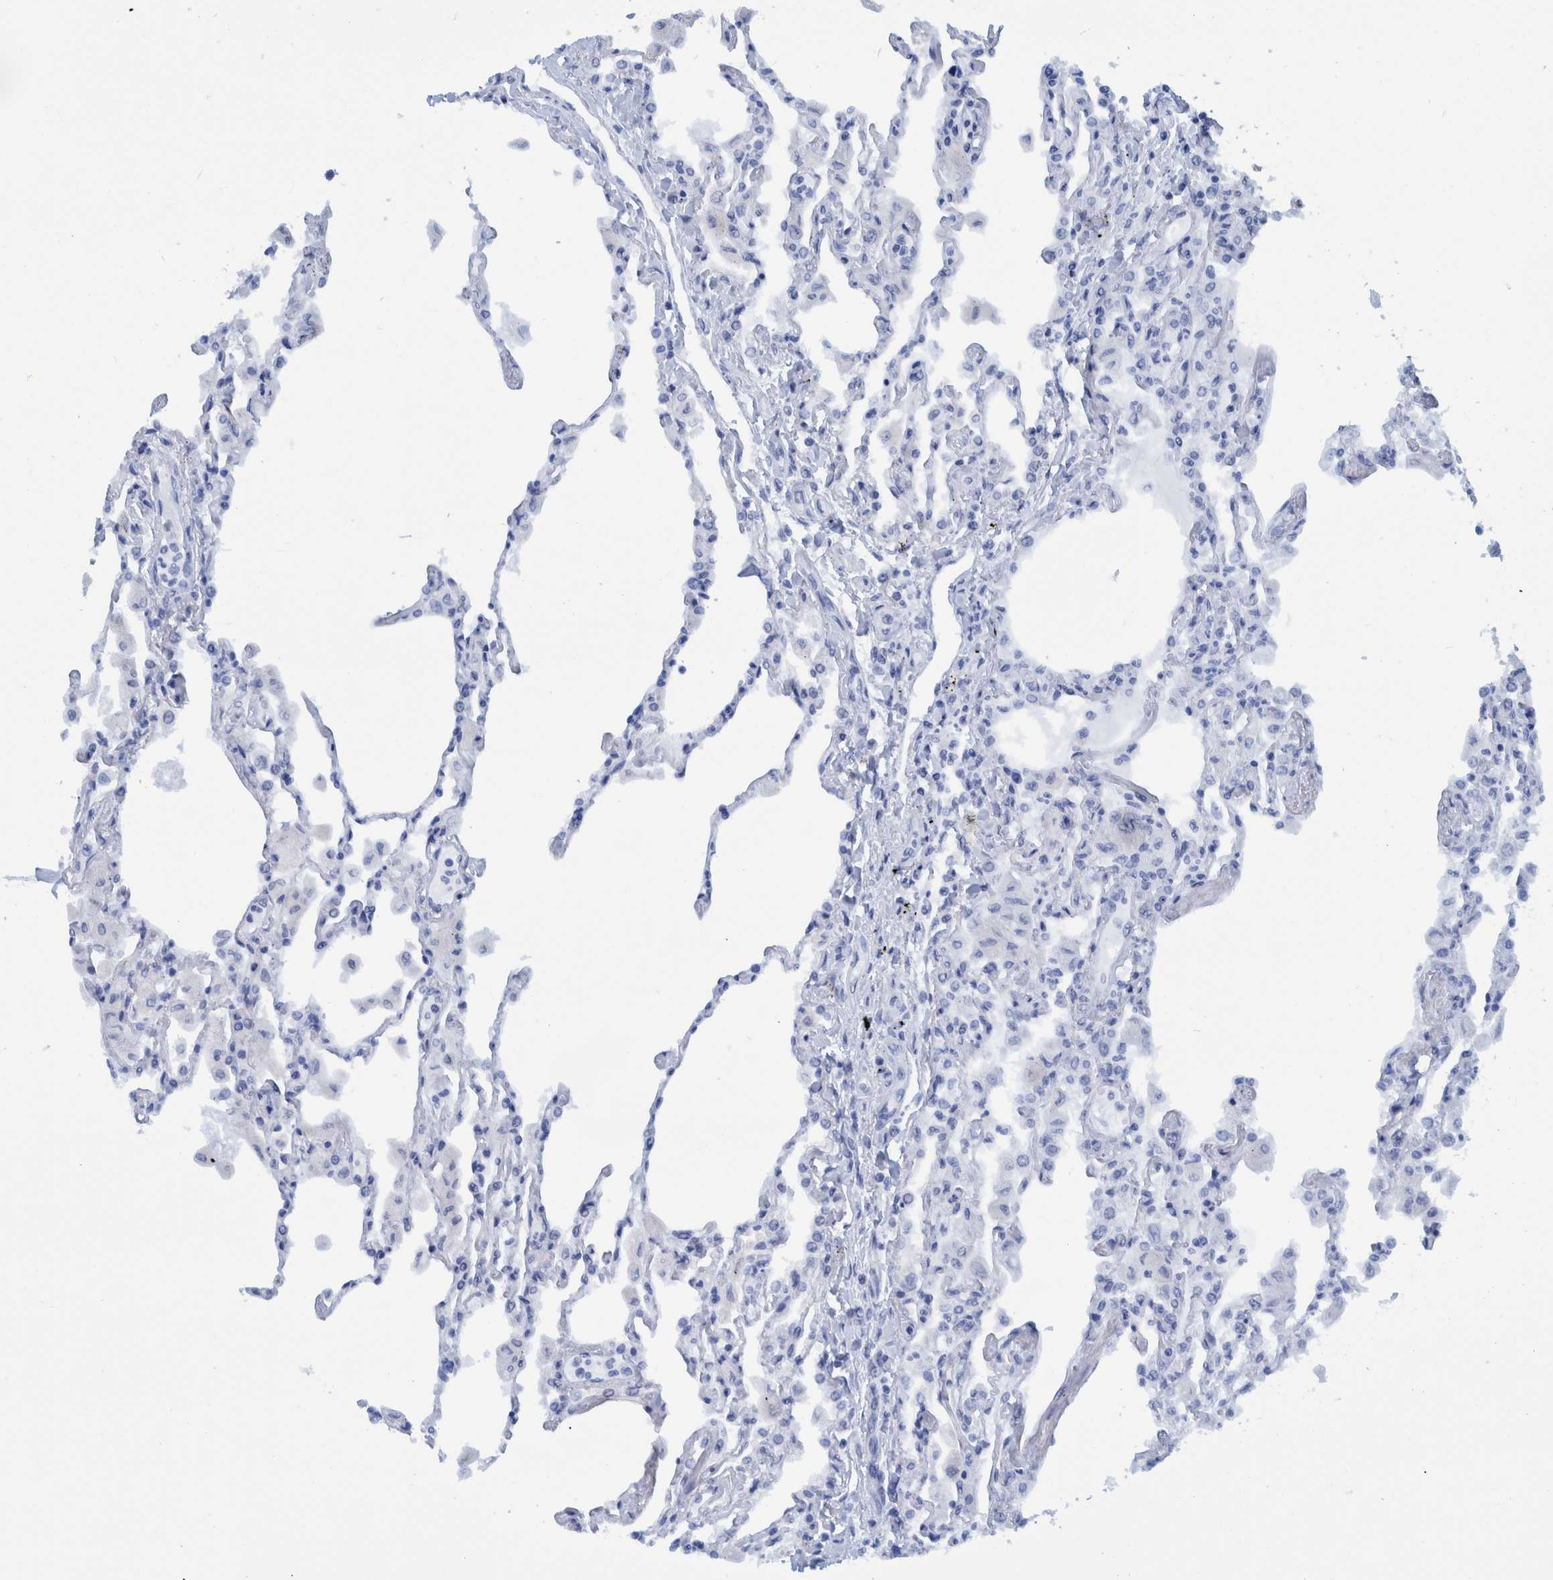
{"staining": {"intensity": "negative", "quantity": "none", "location": "none"}, "tissue": "lung", "cell_type": "Alveolar cells", "image_type": "normal", "snomed": [{"axis": "morphology", "description": "Normal tissue, NOS"}, {"axis": "topography", "description": "Bronchus"}, {"axis": "topography", "description": "Lung"}], "caption": "Immunohistochemistry of benign human lung displays no positivity in alveolar cells. The staining is performed using DAB (3,3'-diaminobenzidine) brown chromogen with nuclei counter-stained in using hematoxylin.", "gene": "BZW2", "patient": {"sex": "female", "age": 49}}